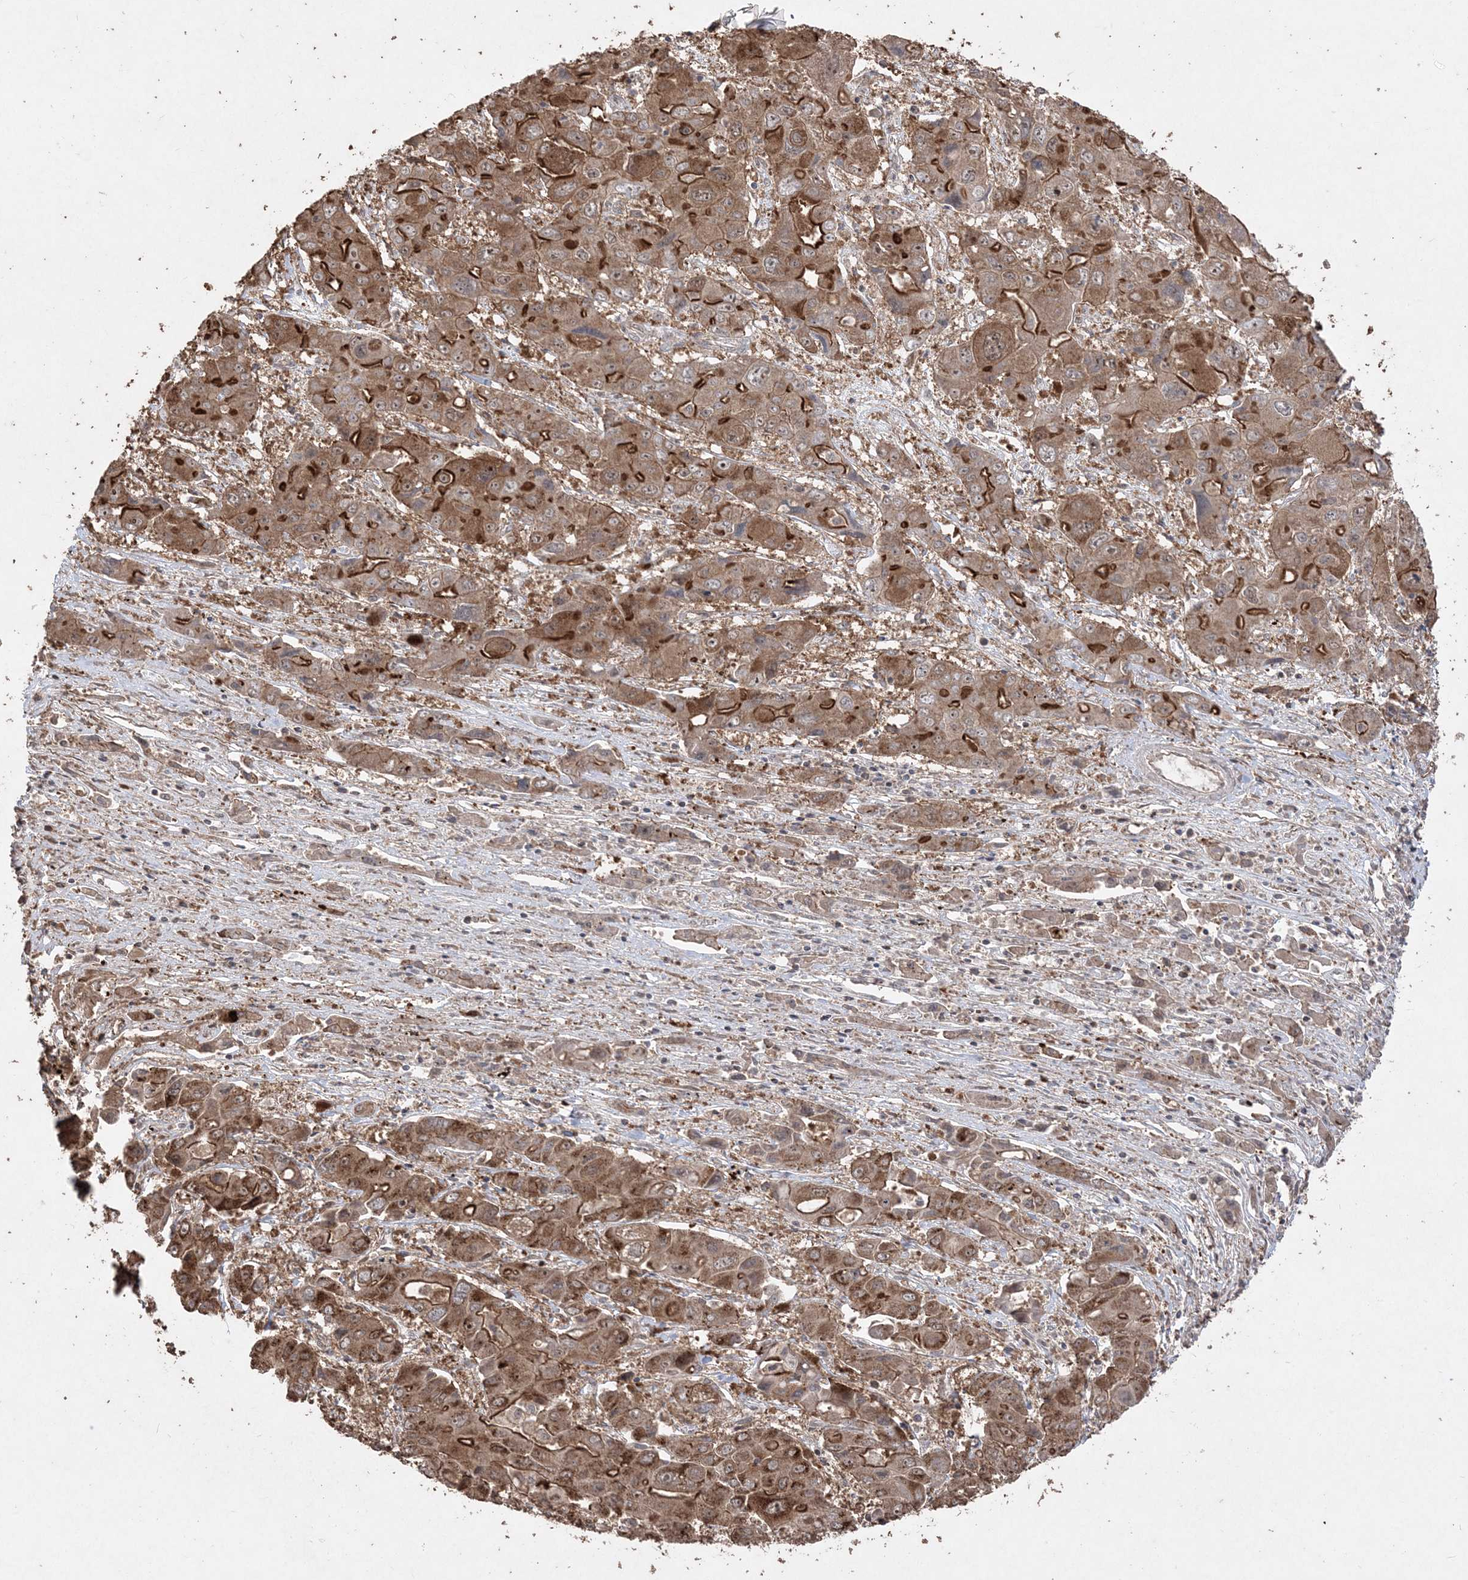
{"staining": {"intensity": "strong", "quantity": "25%-75%", "location": "cytoplasmic/membranous,nuclear"}, "tissue": "liver cancer", "cell_type": "Tumor cells", "image_type": "cancer", "snomed": [{"axis": "morphology", "description": "Cholangiocarcinoma"}, {"axis": "topography", "description": "Liver"}], "caption": "Protein expression analysis of liver cancer (cholangiocarcinoma) reveals strong cytoplasmic/membranous and nuclear expression in about 25%-75% of tumor cells.", "gene": "EHHADH", "patient": {"sex": "male", "age": 67}}